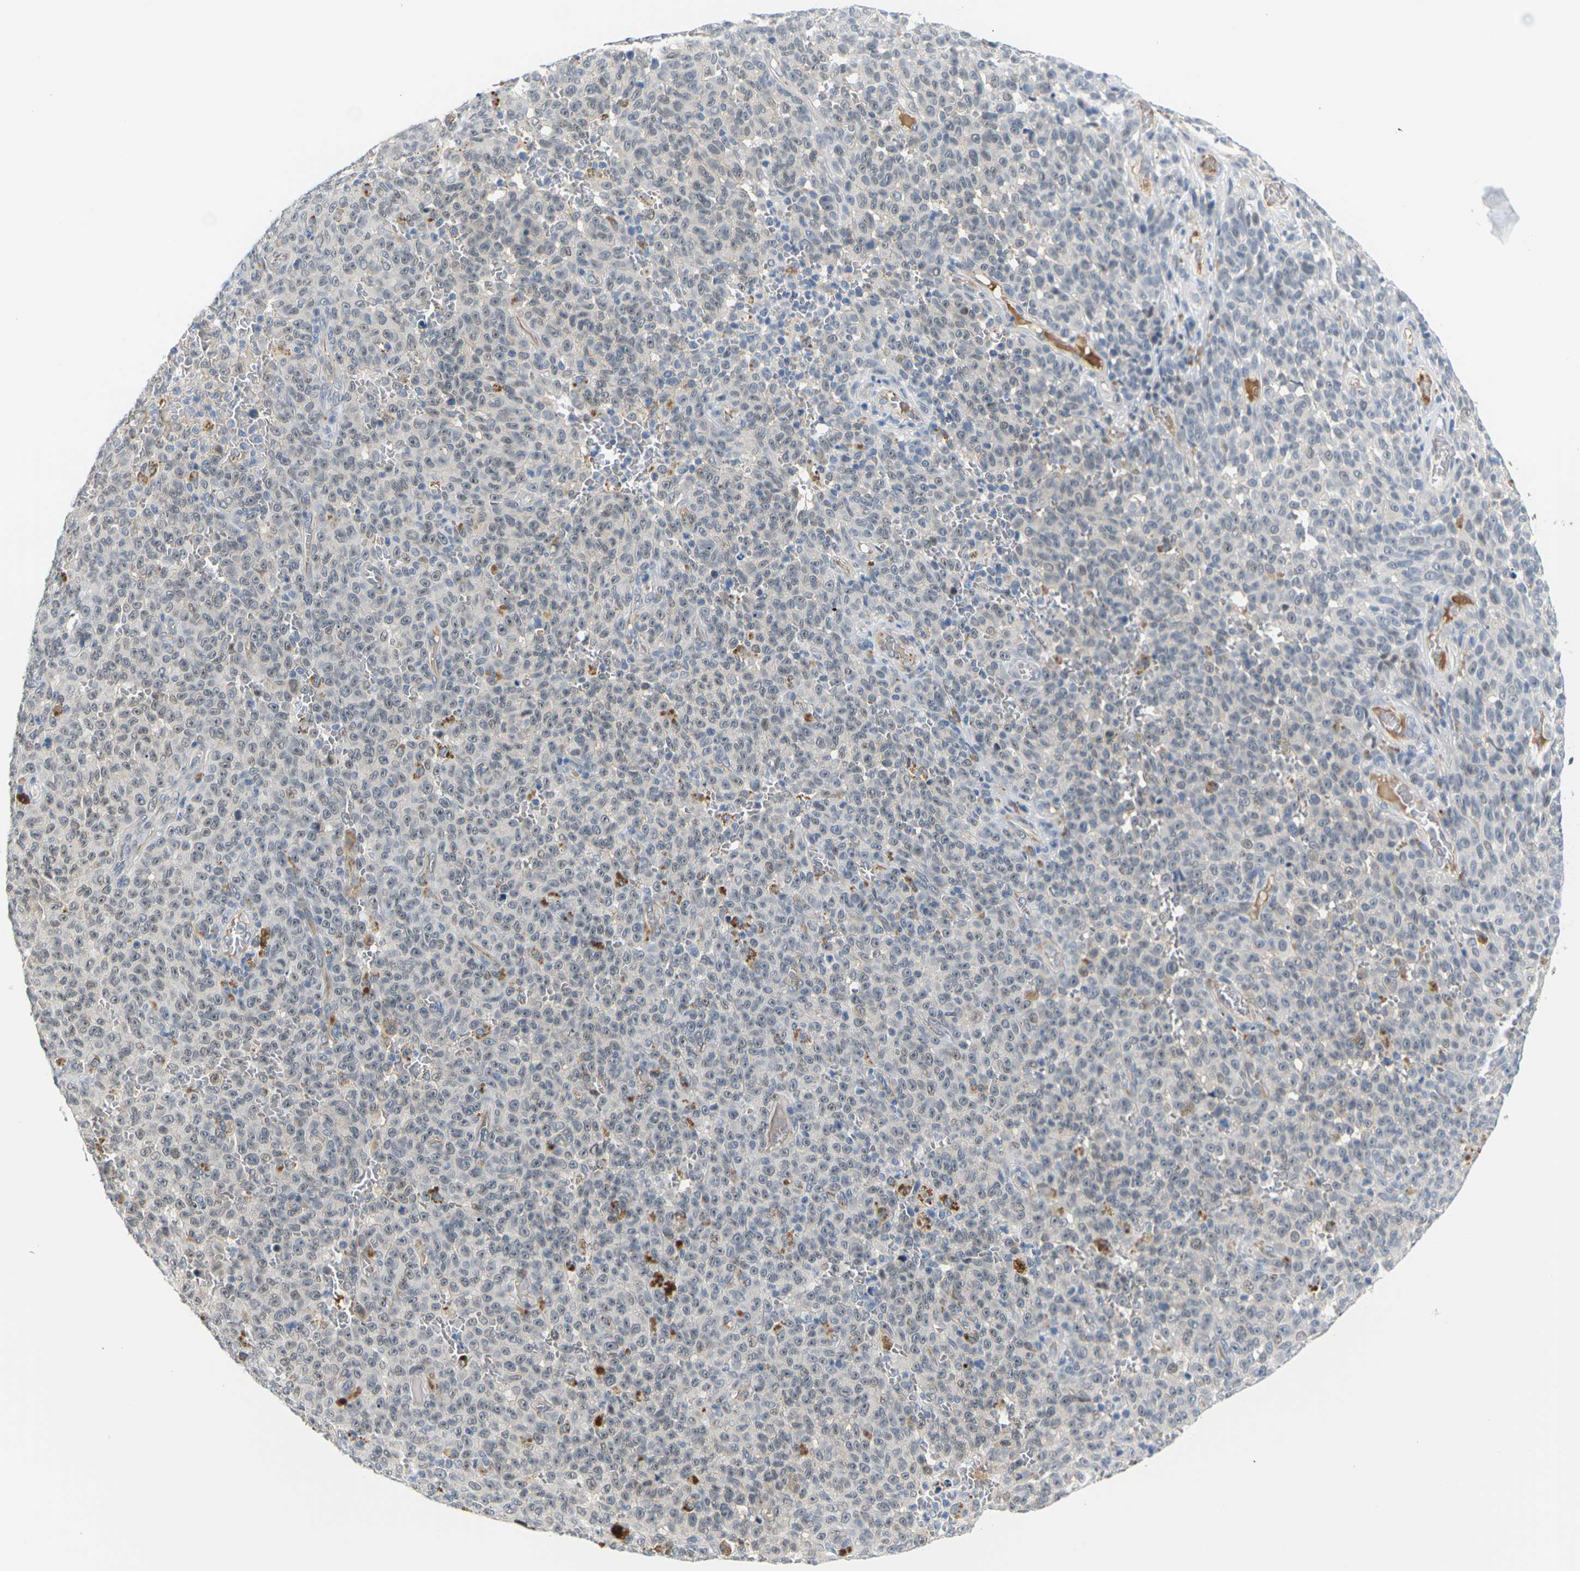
{"staining": {"intensity": "weak", "quantity": "<25%", "location": "nuclear"}, "tissue": "melanoma", "cell_type": "Tumor cells", "image_type": "cancer", "snomed": [{"axis": "morphology", "description": "Malignant melanoma, NOS"}, {"axis": "topography", "description": "Skin"}], "caption": "A micrograph of malignant melanoma stained for a protein displays no brown staining in tumor cells.", "gene": "PKP2", "patient": {"sex": "female", "age": 82}}